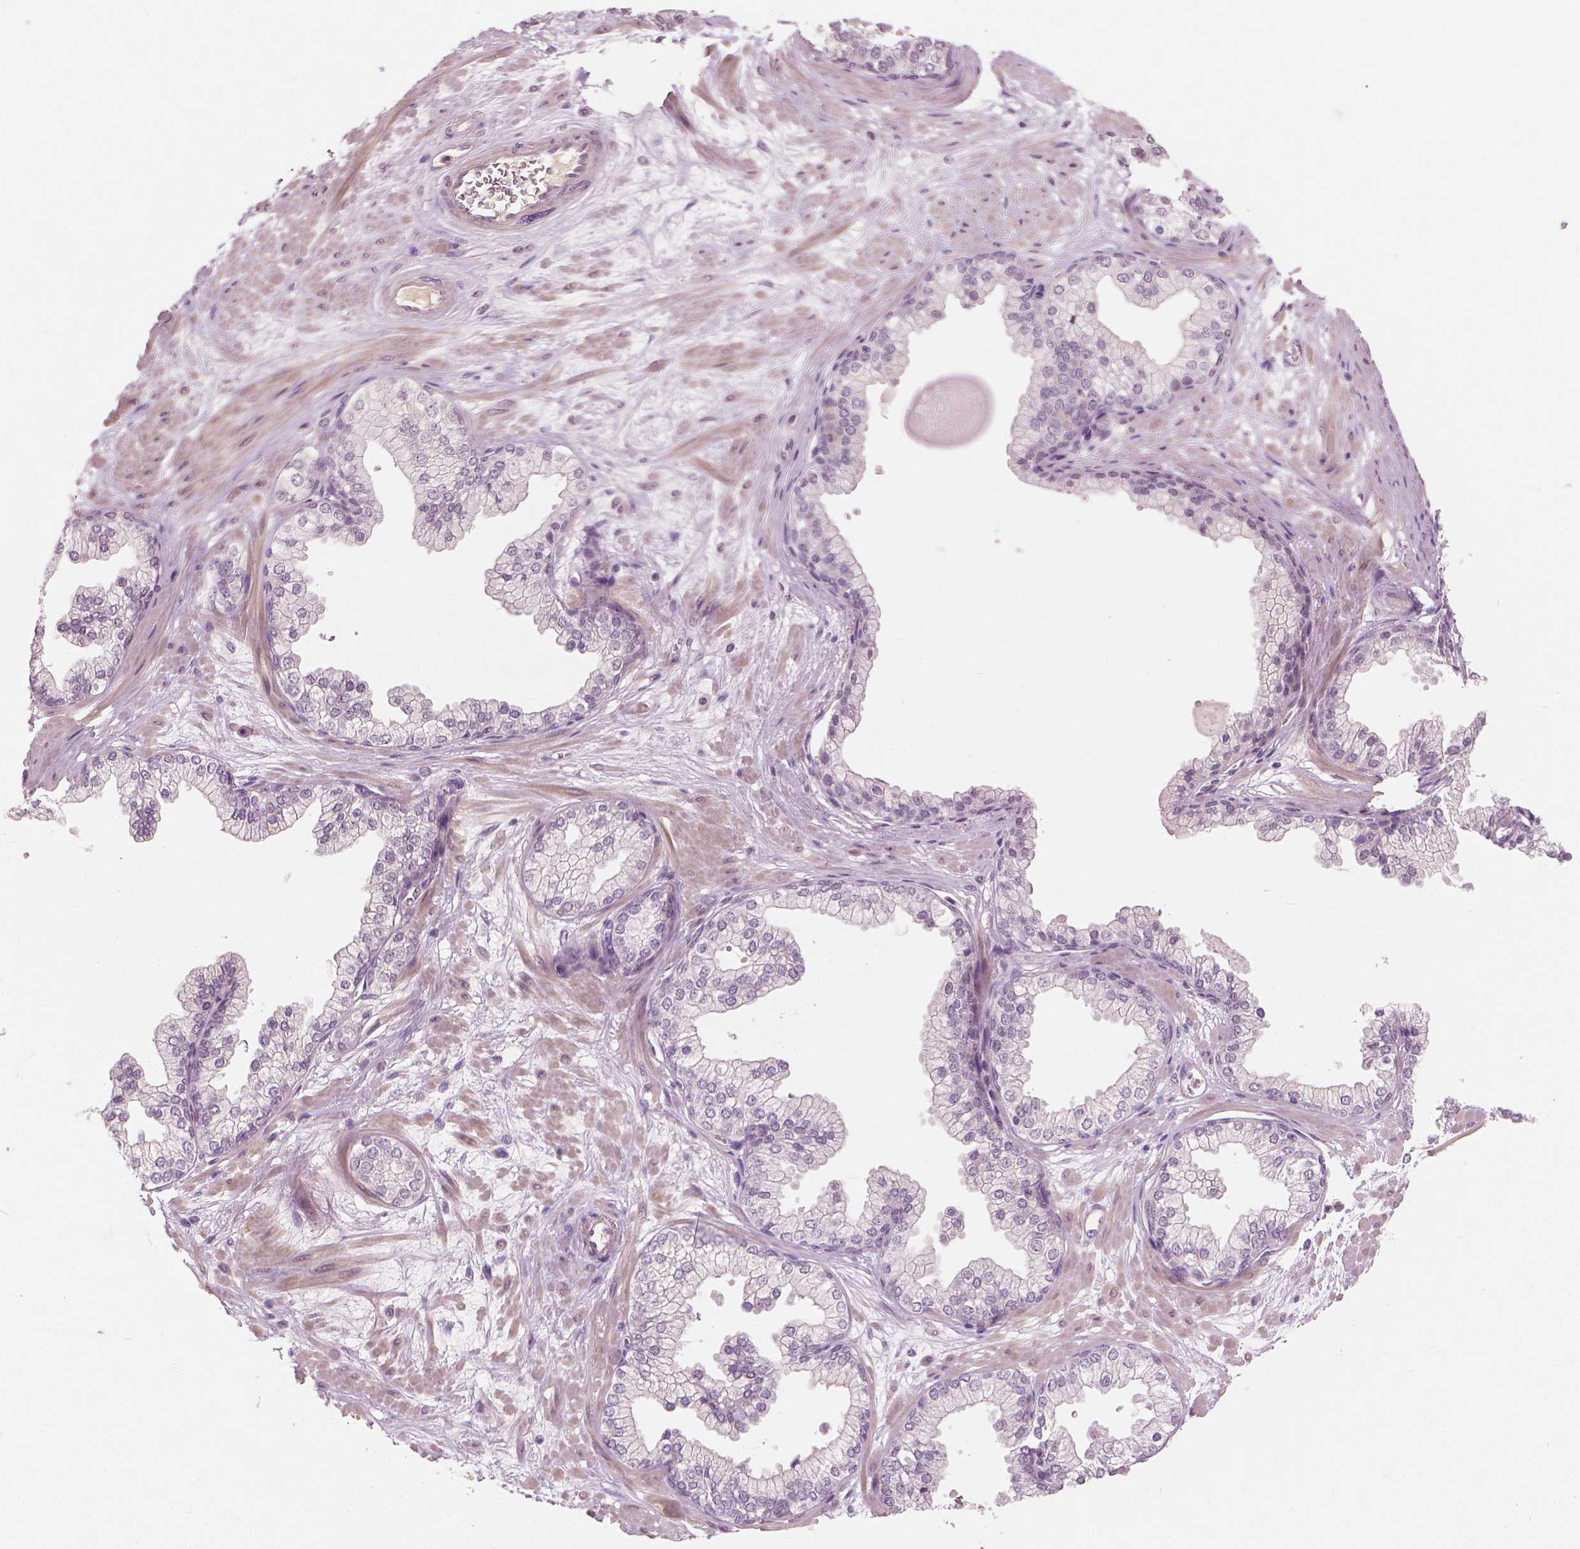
{"staining": {"intensity": "weak", "quantity": "<25%", "location": "cytoplasmic/membranous"}, "tissue": "prostate", "cell_type": "Glandular cells", "image_type": "normal", "snomed": [{"axis": "morphology", "description": "Normal tissue, NOS"}, {"axis": "topography", "description": "Prostate"}, {"axis": "topography", "description": "Peripheral nerve tissue"}], "caption": "IHC of benign prostate demonstrates no staining in glandular cells. The staining is performed using DAB brown chromogen with nuclei counter-stained in using hematoxylin.", "gene": "SAXO2", "patient": {"sex": "male", "age": 61}}